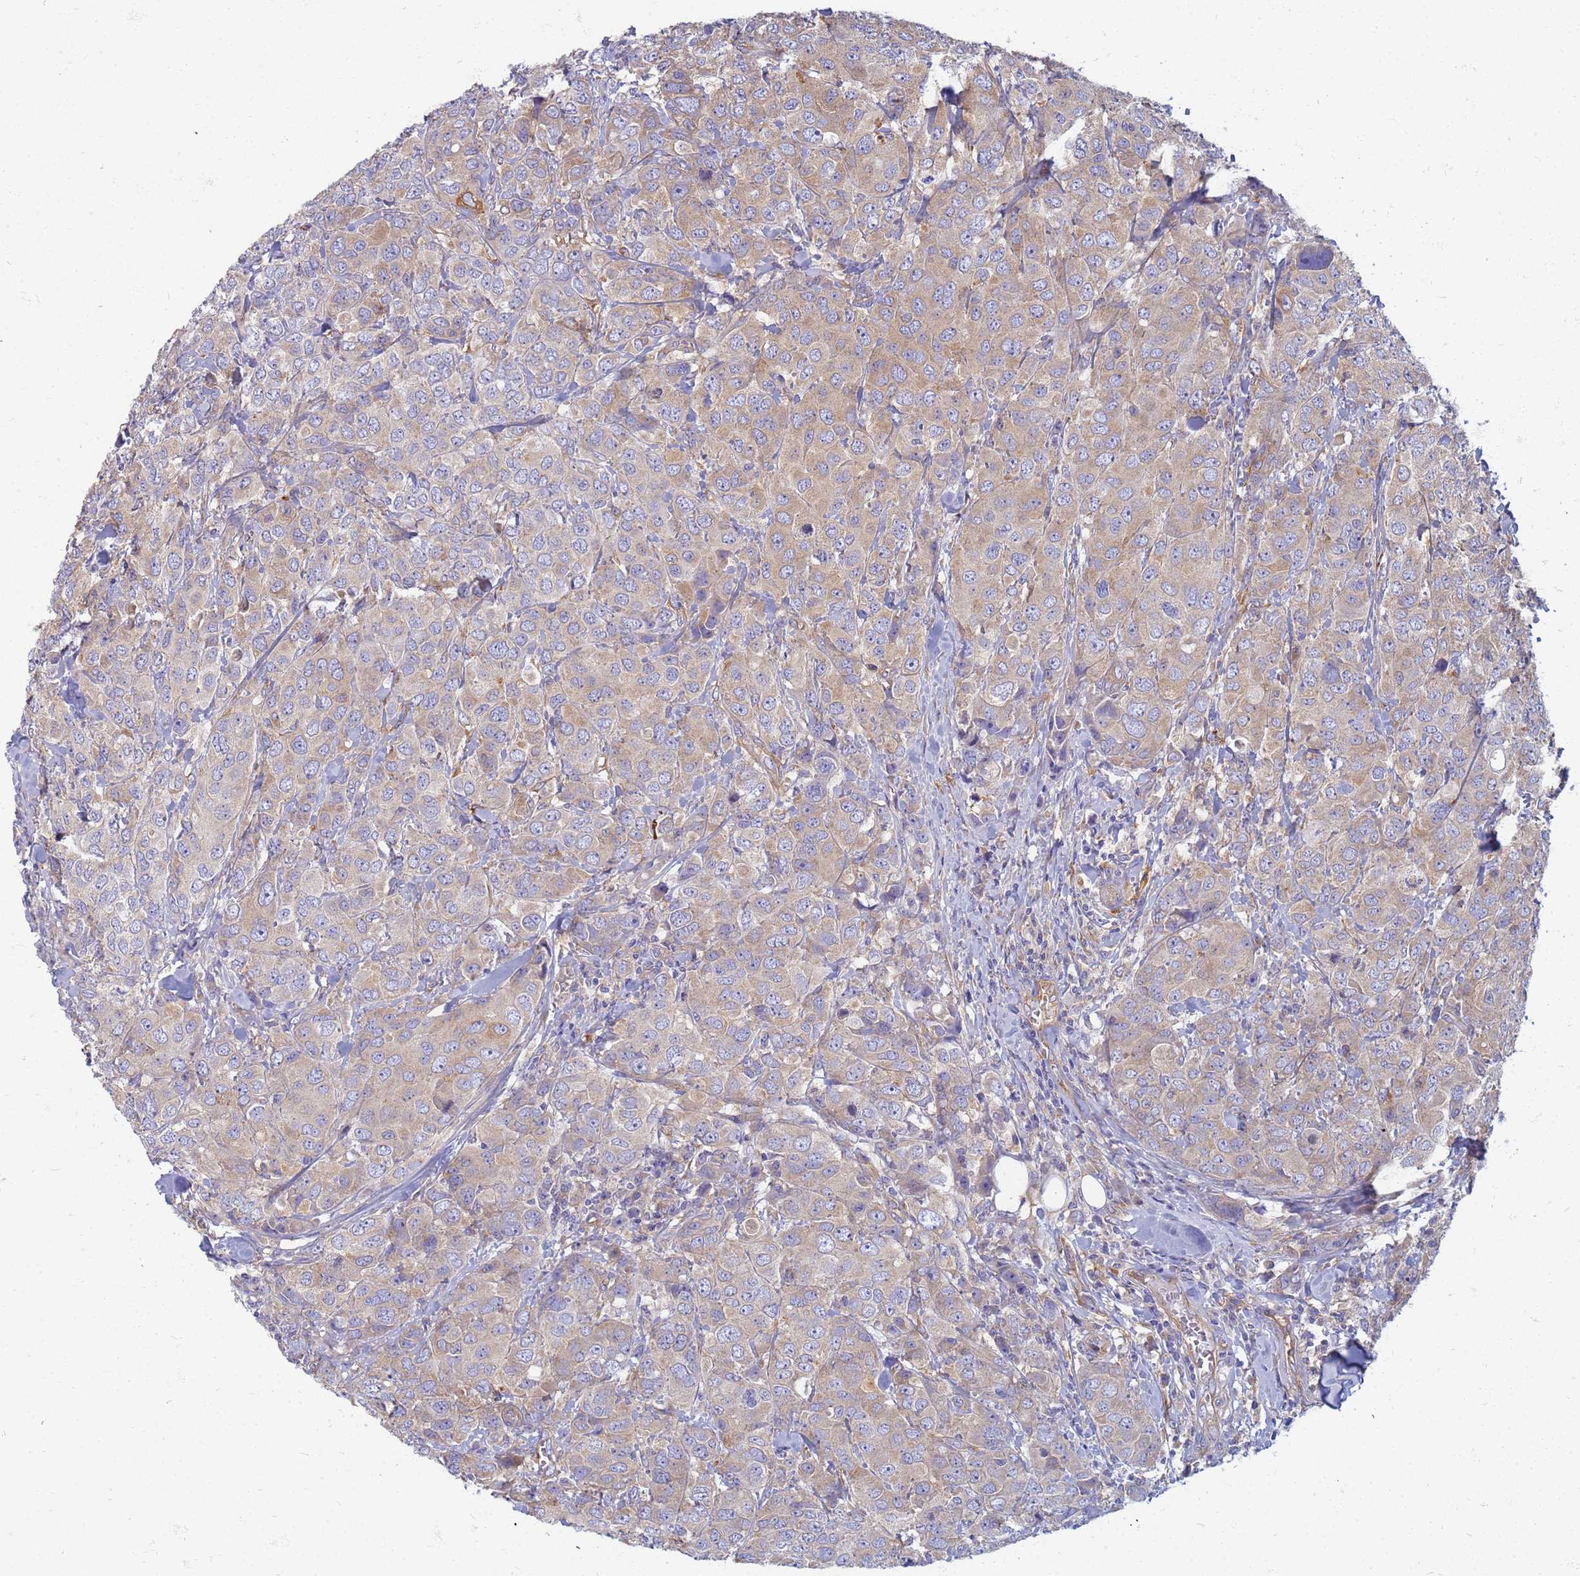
{"staining": {"intensity": "weak", "quantity": ">75%", "location": "cytoplasmic/membranous"}, "tissue": "breast cancer", "cell_type": "Tumor cells", "image_type": "cancer", "snomed": [{"axis": "morphology", "description": "Duct carcinoma"}, {"axis": "topography", "description": "Breast"}], "caption": "A brown stain labels weak cytoplasmic/membranous expression of a protein in human invasive ductal carcinoma (breast) tumor cells.", "gene": "EEA1", "patient": {"sex": "female", "age": 43}}